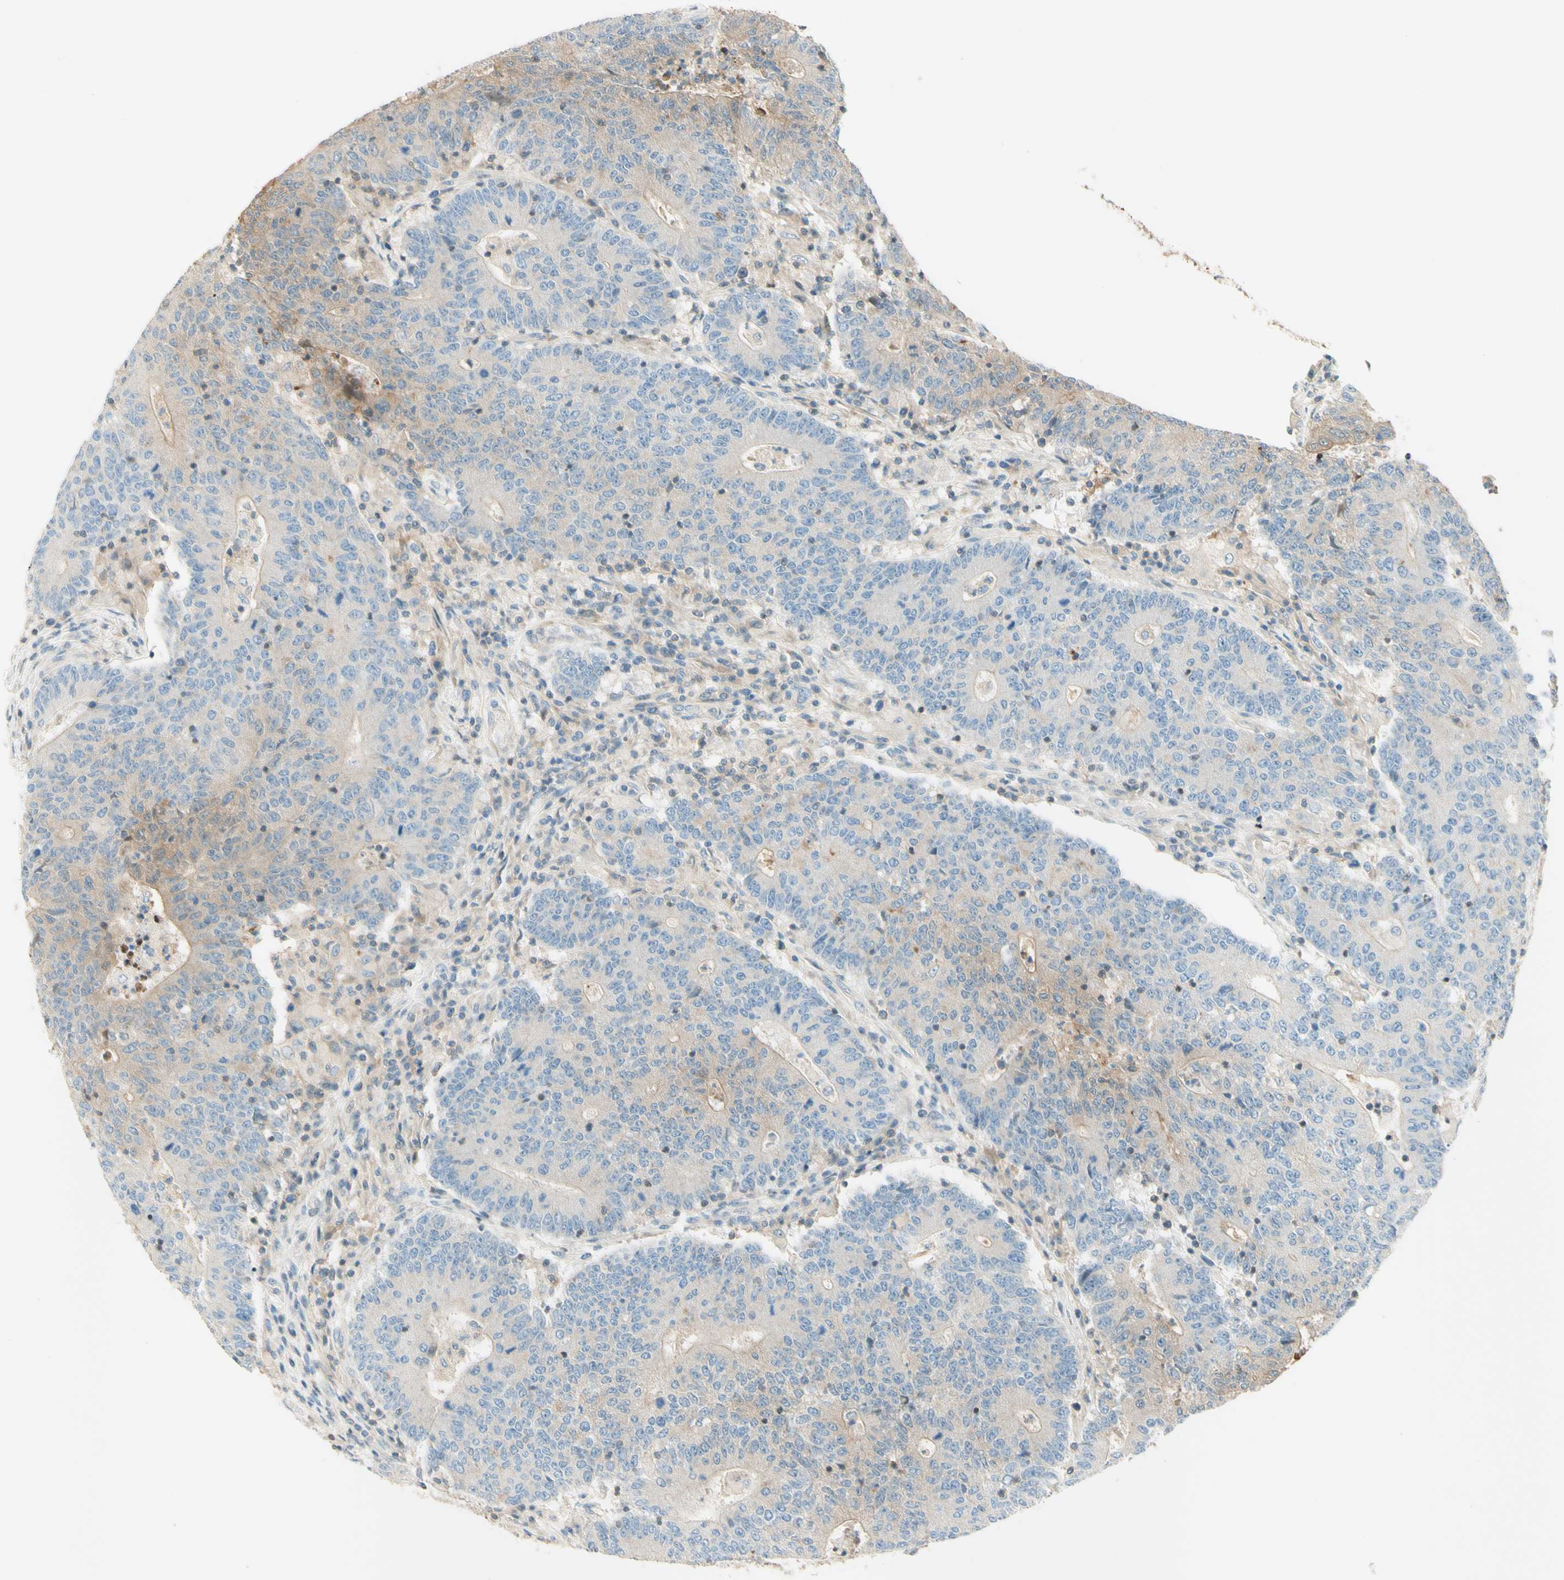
{"staining": {"intensity": "weak", "quantity": ">75%", "location": "cytoplasmic/membranous"}, "tissue": "colorectal cancer", "cell_type": "Tumor cells", "image_type": "cancer", "snomed": [{"axis": "morphology", "description": "Normal tissue, NOS"}, {"axis": "morphology", "description": "Adenocarcinoma, NOS"}, {"axis": "topography", "description": "Colon"}], "caption": "Brown immunohistochemical staining in human adenocarcinoma (colorectal) shows weak cytoplasmic/membranous expression in approximately >75% of tumor cells.", "gene": "PROM1", "patient": {"sex": "female", "age": 75}}